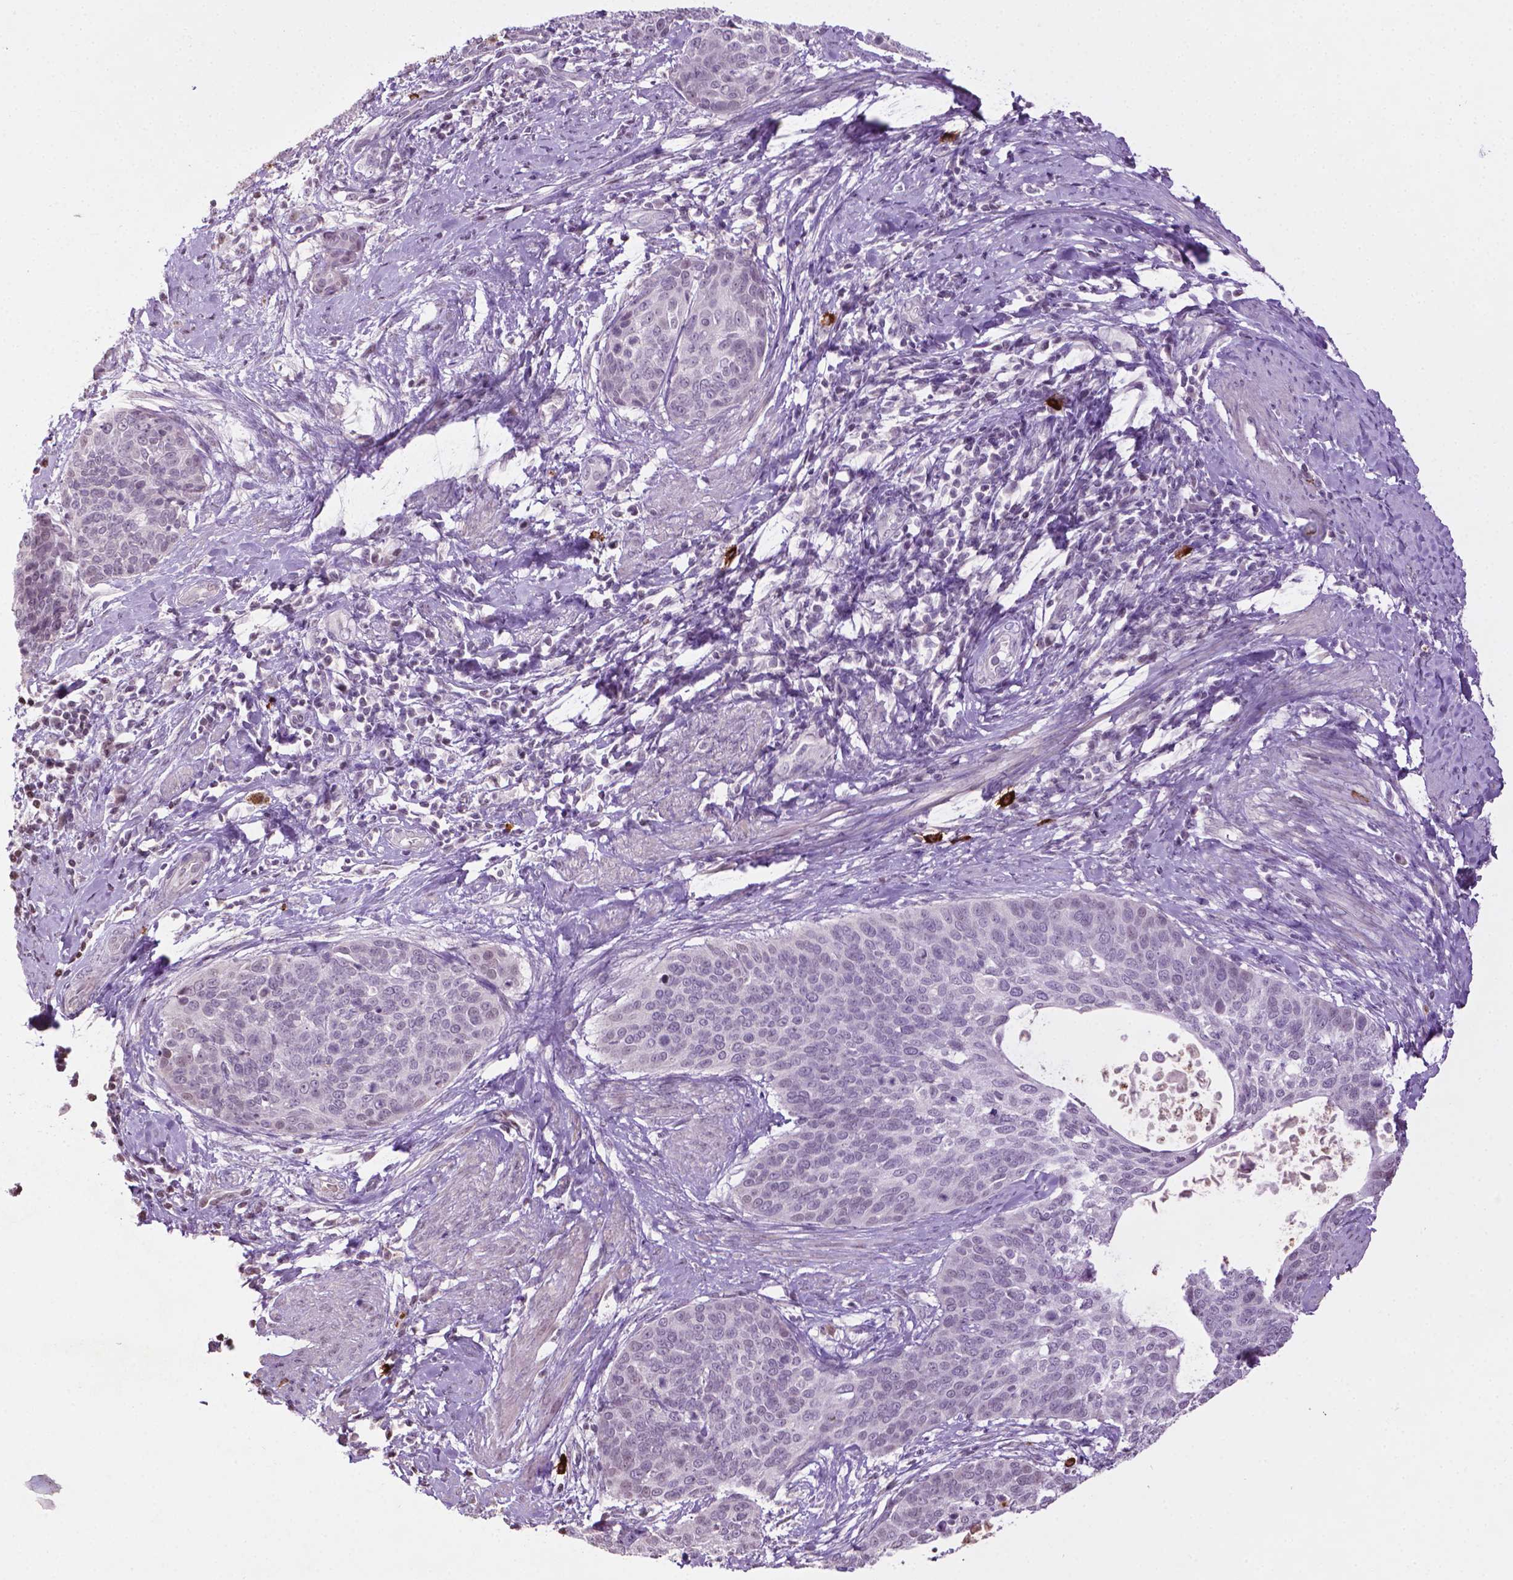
{"staining": {"intensity": "negative", "quantity": "none", "location": "none"}, "tissue": "cervical cancer", "cell_type": "Tumor cells", "image_type": "cancer", "snomed": [{"axis": "morphology", "description": "Squamous cell carcinoma, NOS"}, {"axis": "topography", "description": "Cervix"}], "caption": "Immunohistochemistry (IHC) of squamous cell carcinoma (cervical) displays no expression in tumor cells.", "gene": "NTNG2", "patient": {"sex": "female", "age": 69}}